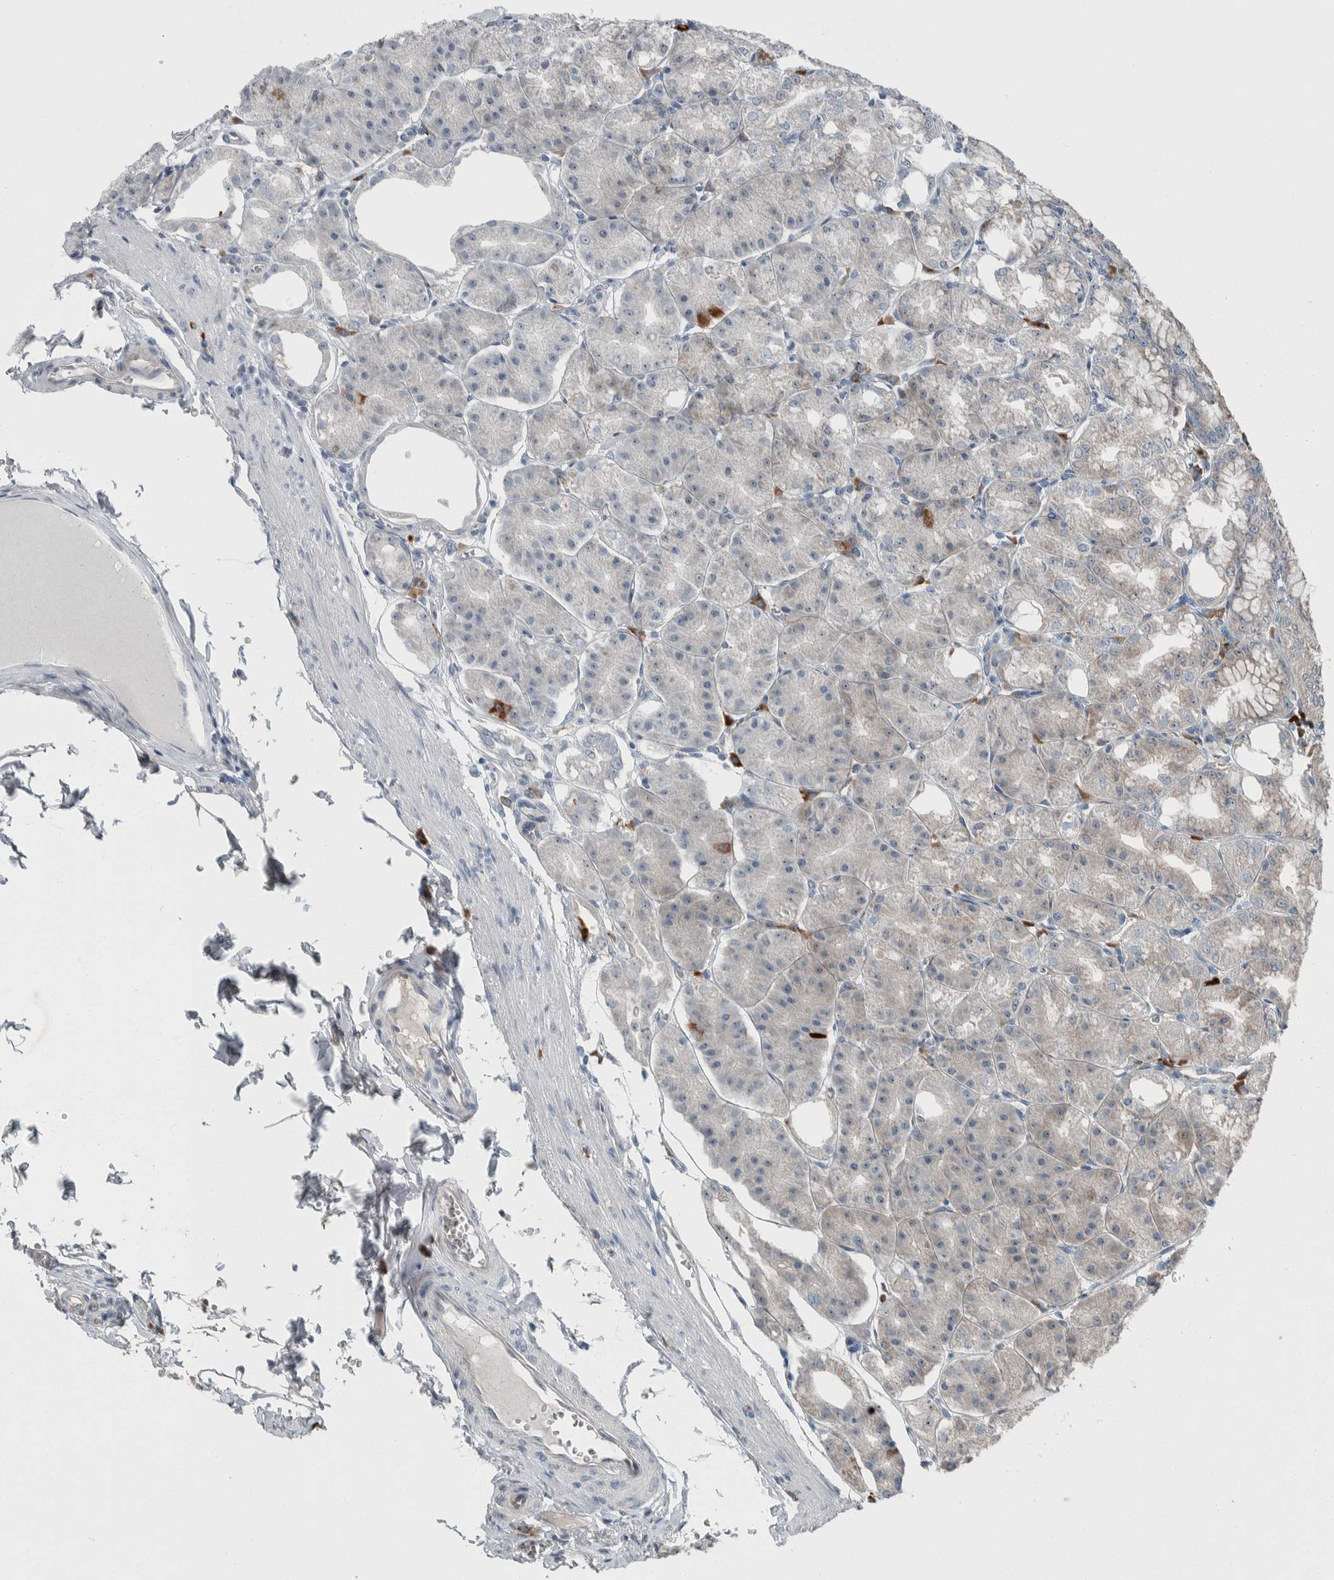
{"staining": {"intensity": "moderate", "quantity": "<25%", "location": "cytoplasmic/membranous"}, "tissue": "stomach", "cell_type": "Glandular cells", "image_type": "normal", "snomed": [{"axis": "morphology", "description": "Normal tissue, NOS"}, {"axis": "topography", "description": "Stomach, lower"}], "caption": "Moderate cytoplasmic/membranous staining is identified in approximately <25% of glandular cells in normal stomach. The staining was performed using DAB to visualize the protein expression in brown, while the nuclei were stained in blue with hematoxylin (Magnification: 20x).", "gene": "USP25", "patient": {"sex": "male", "age": 71}}